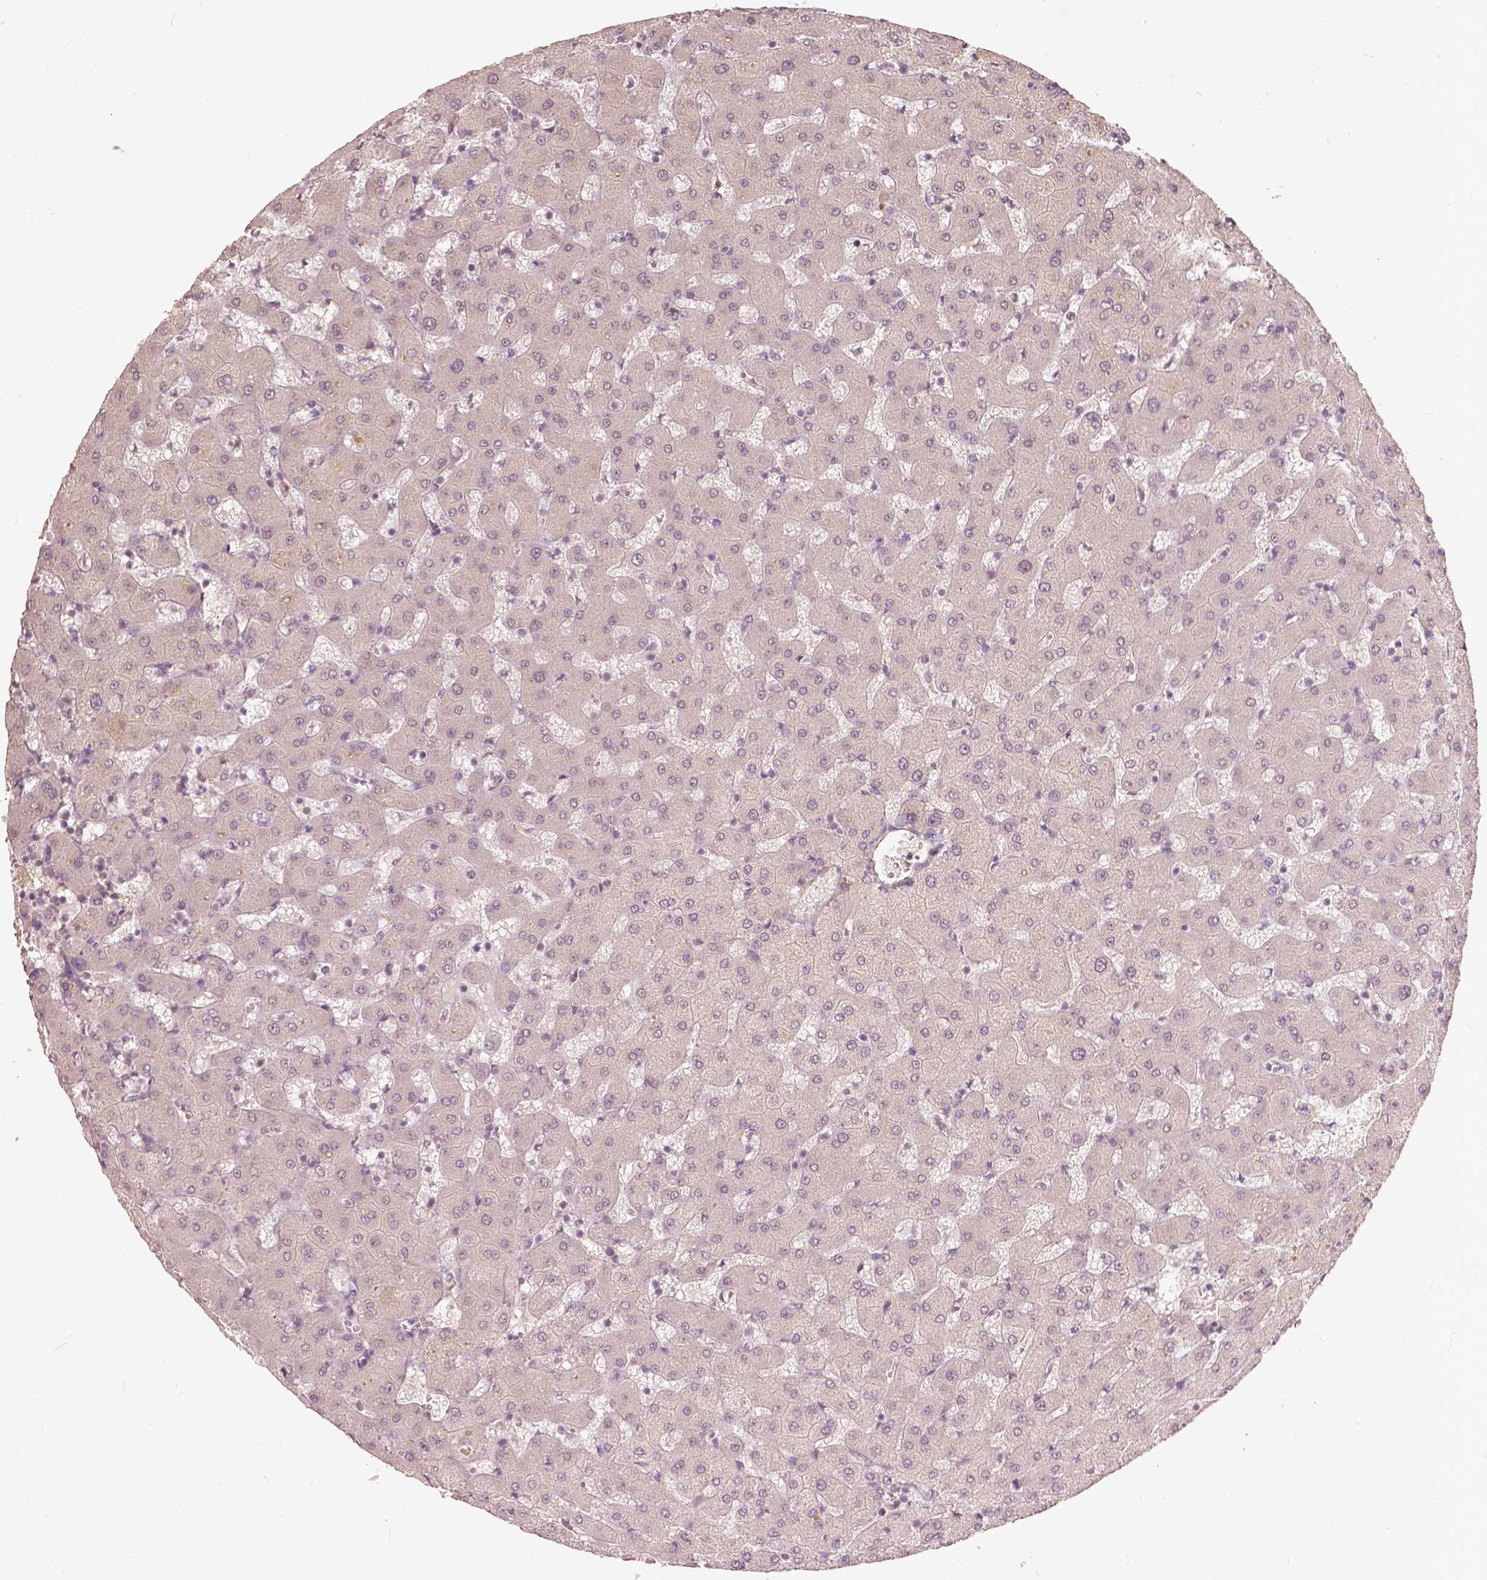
{"staining": {"intensity": "negative", "quantity": "none", "location": "none"}, "tissue": "liver", "cell_type": "Cholangiocytes", "image_type": "normal", "snomed": [{"axis": "morphology", "description": "Normal tissue, NOS"}, {"axis": "topography", "description": "Liver"}], "caption": "This is an immunohistochemistry (IHC) histopathology image of benign liver. There is no staining in cholangiocytes.", "gene": "ANGPTL4", "patient": {"sex": "female", "age": 63}}